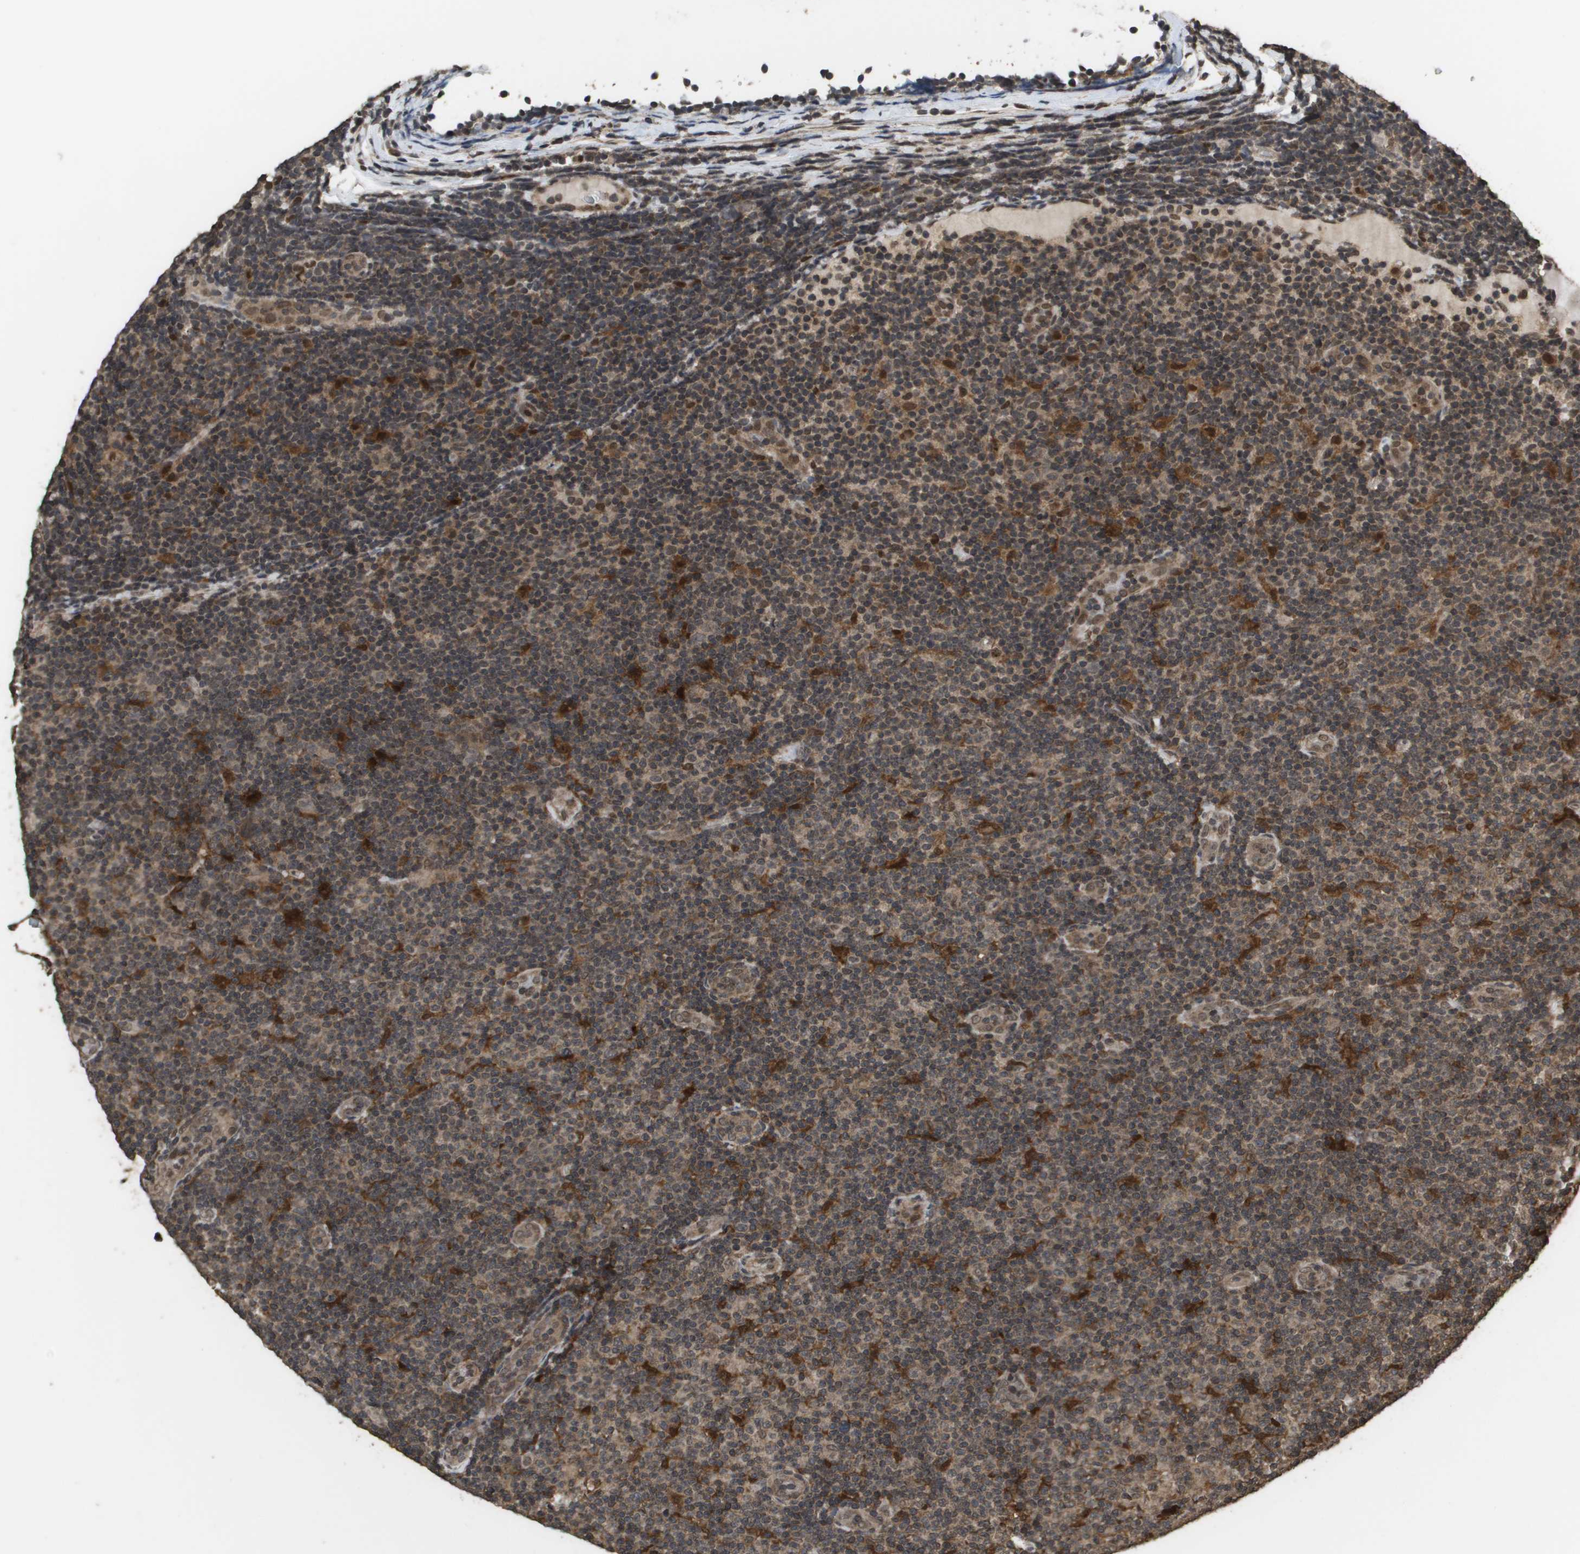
{"staining": {"intensity": "strong", "quantity": "<25%", "location": "cytoplasmic/membranous,nuclear"}, "tissue": "lymphoma", "cell_type": "Tumor cells", "image_type": "cancer", "snomed": [{"axis": "morphology", "description": "Malignant lymphoma, non-Hodgkin's type, Low grade"}, {"axis": "topography", "description": "Lymph node"}], "caption": "A high-resolution micrograph shows immunohistochemistry (IHC) staining of low-grade malignant lymphoma, non-Hodgkin's type, which displays strong cytoplasmic/membranous and nuclear expression in about <25% of tumor cells.", "gene": "AXIN2", "patient": {"sex": "male", "age": 83}}